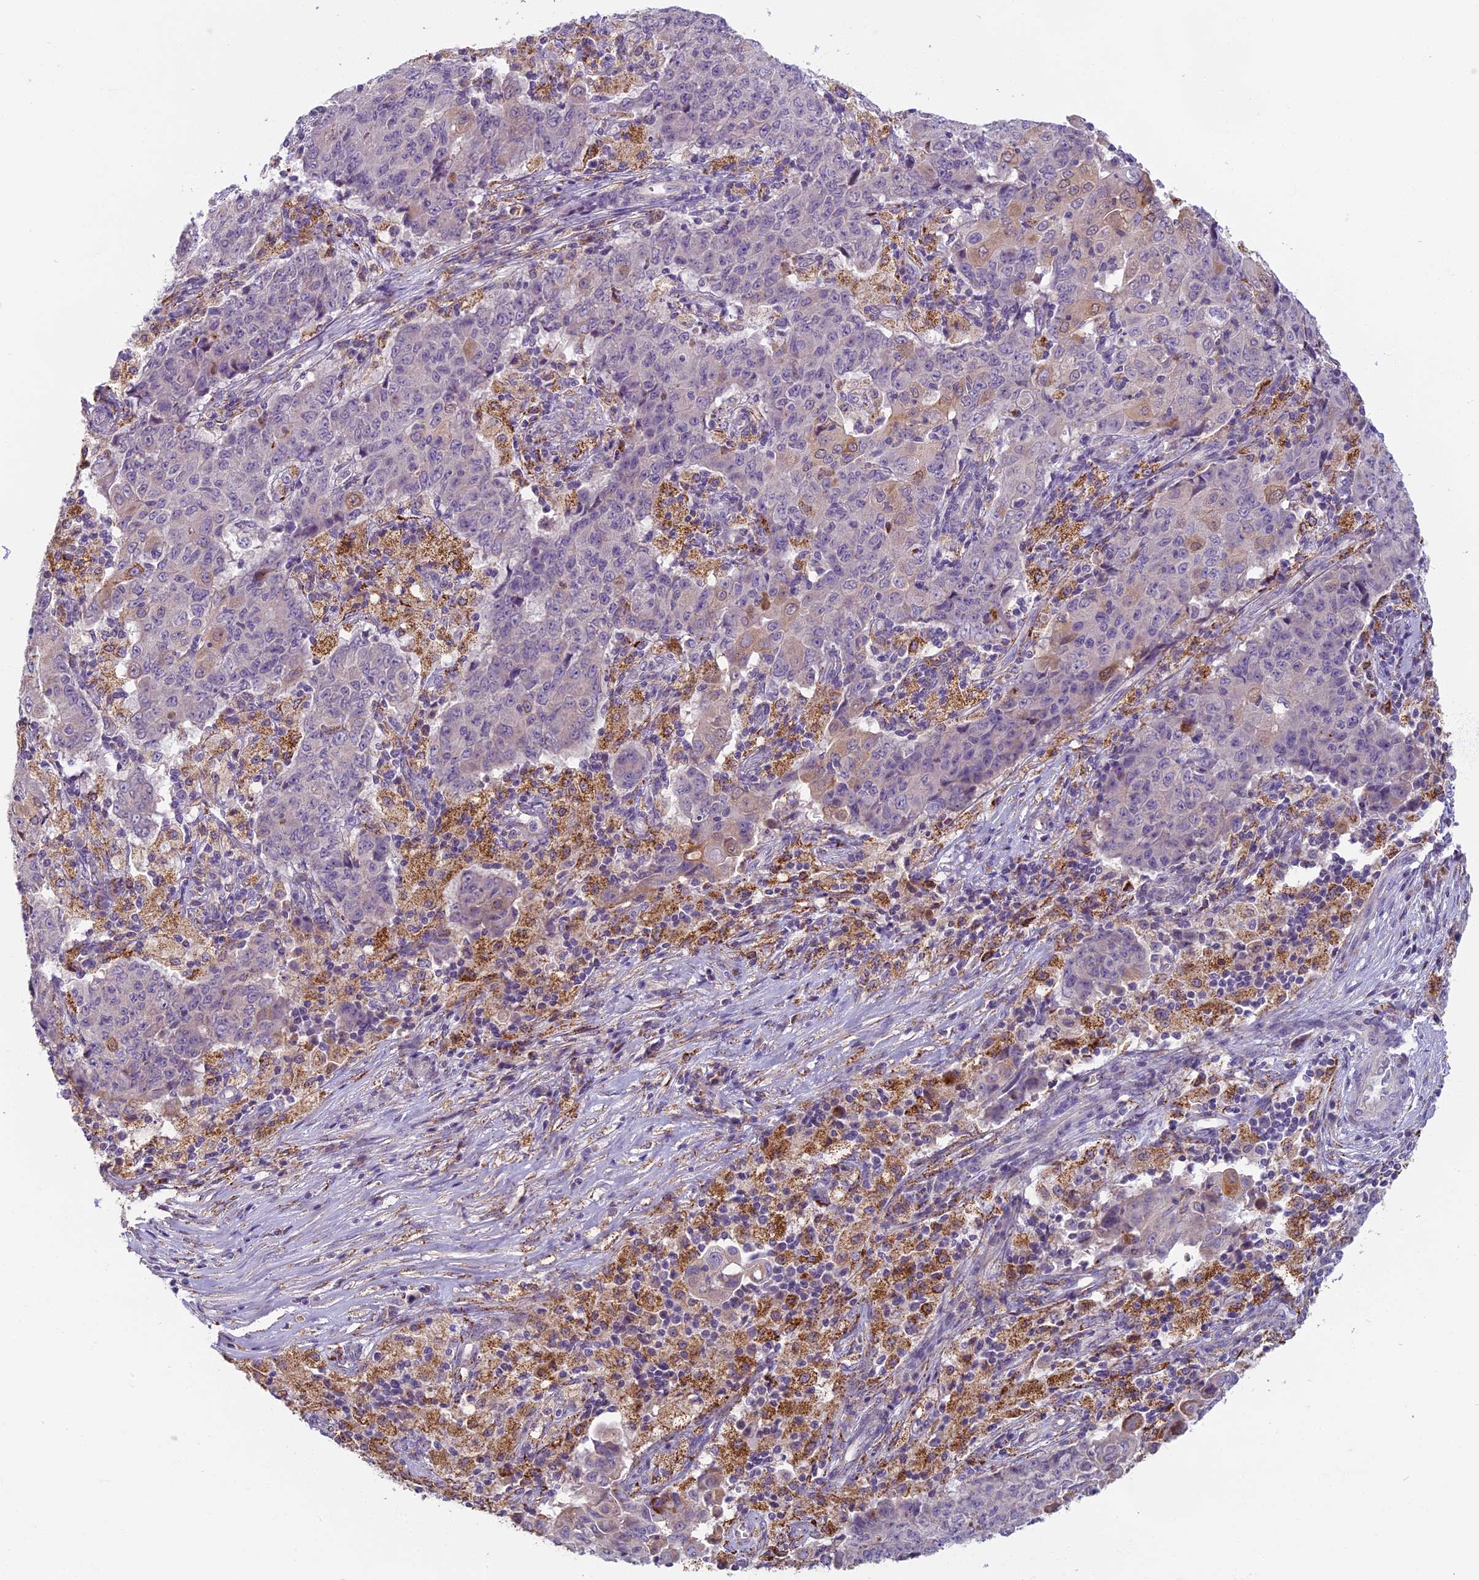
{"staining": {"intensity": "negative", "quantity": "none", "location": "none"}, "tissue": "ovarian cancer", "cell_type": "Tumor cells", "image_type": "cancer", "snomed": [{"axis": "morphology", "description": "Carcinoma, endometroid"}, {"axis": "topography", "description": "Ovary"}], "caption": "Endometroid carcinoma (ovarian) stained for a protein using immunohistochemistry (IHC) shows no staining tumor cells.", "gene": "SEMA7A", "patient": {"sex": "female", "age": 42}}